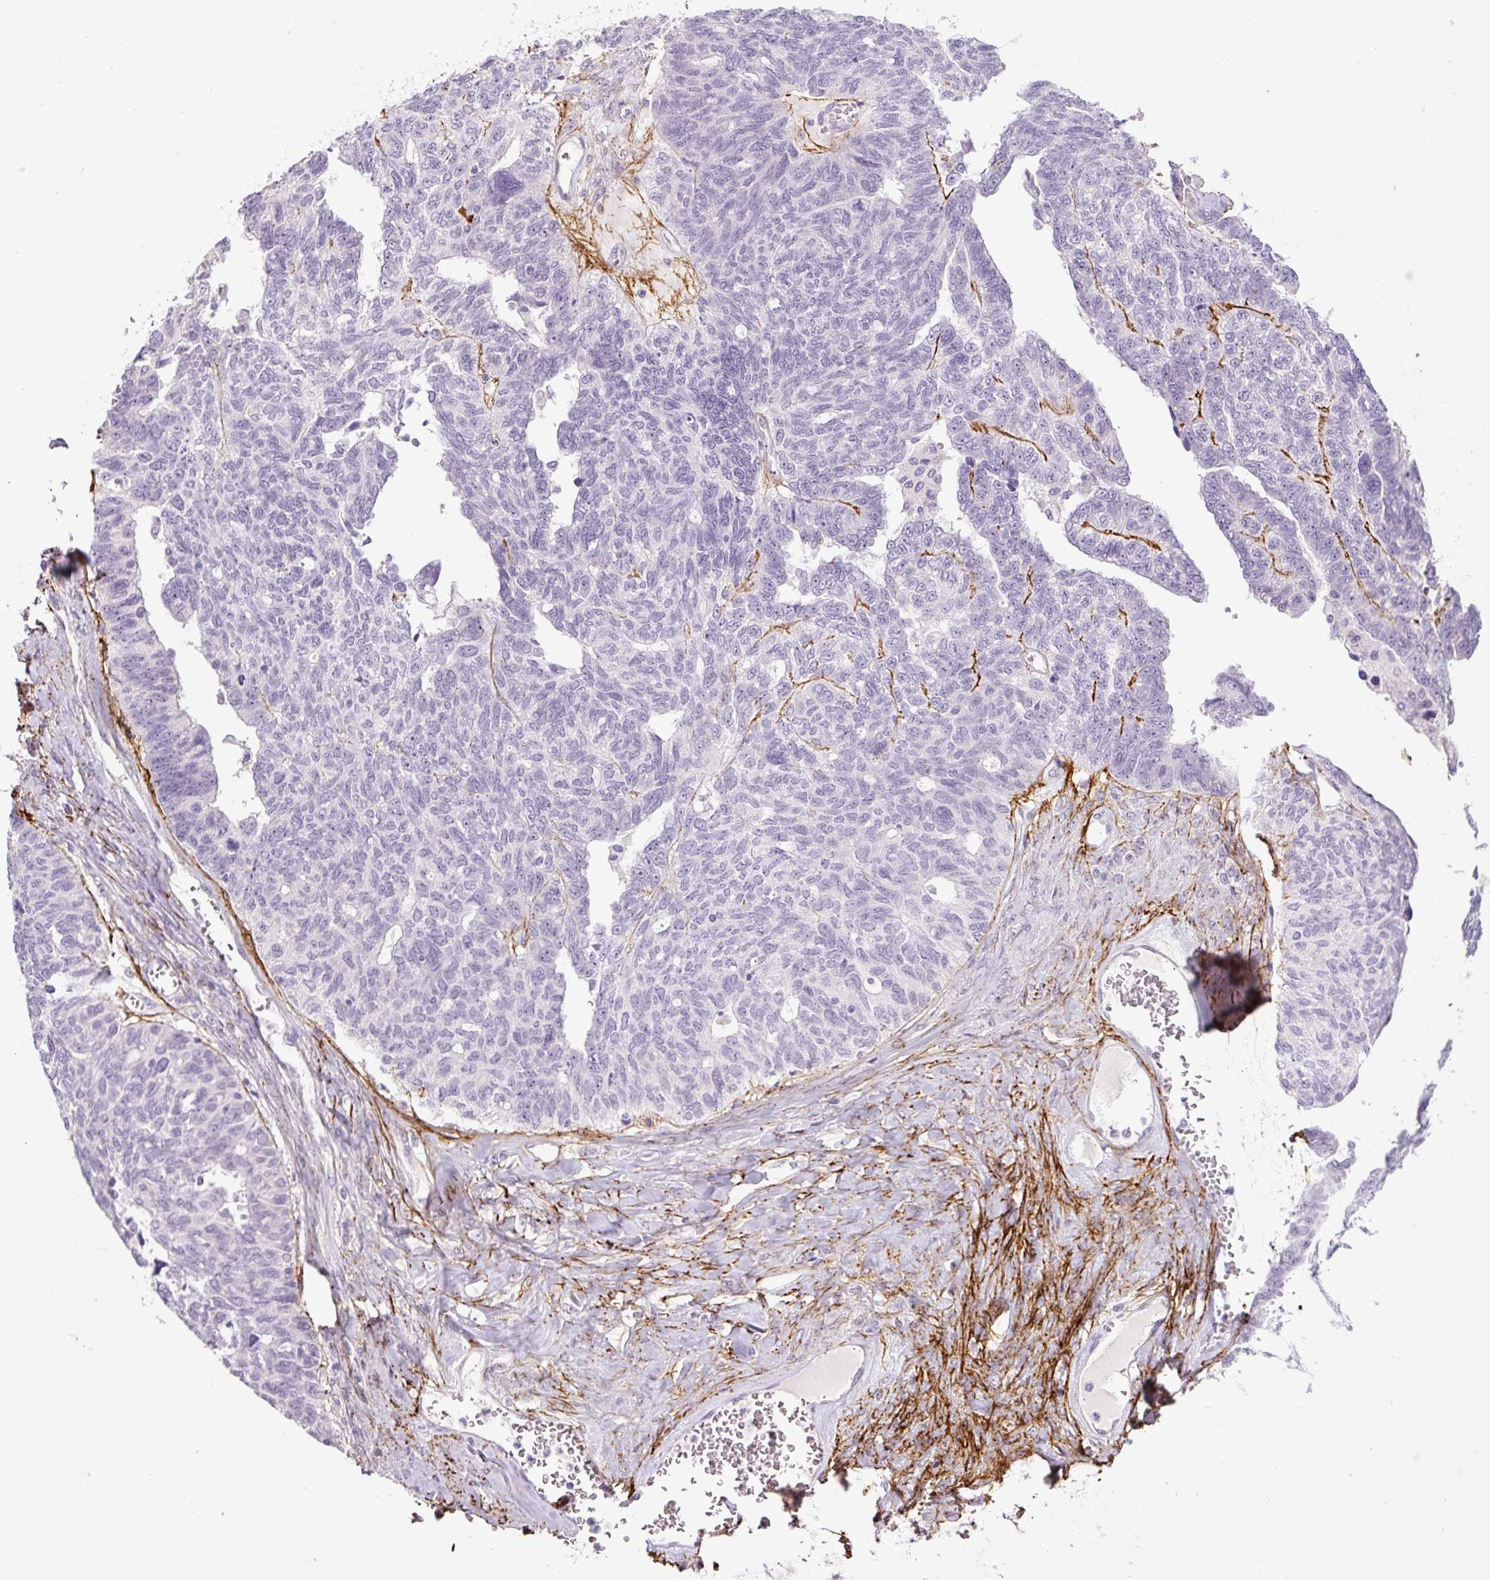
{"staining": {"intensity": "negative", "quantity": "none", "location": "none"}, "tissue": "ovarian cancer", "cell_type": "Tumor cells", "image_type": "cancer", "snomed": [{"axis": "morphology", "description": "Cystadenocarcinoma, serous, NOS"}, {"axis": "topography", "description": "Ovary"}], "caption": "IHC histopathology image of ovarian serous cystadenocarcinoma stained for a protein (brown), which demonstrates no expression in tumor cells.", "gene": "FBN1", "patient": {"sex": "female", "age": 79}}